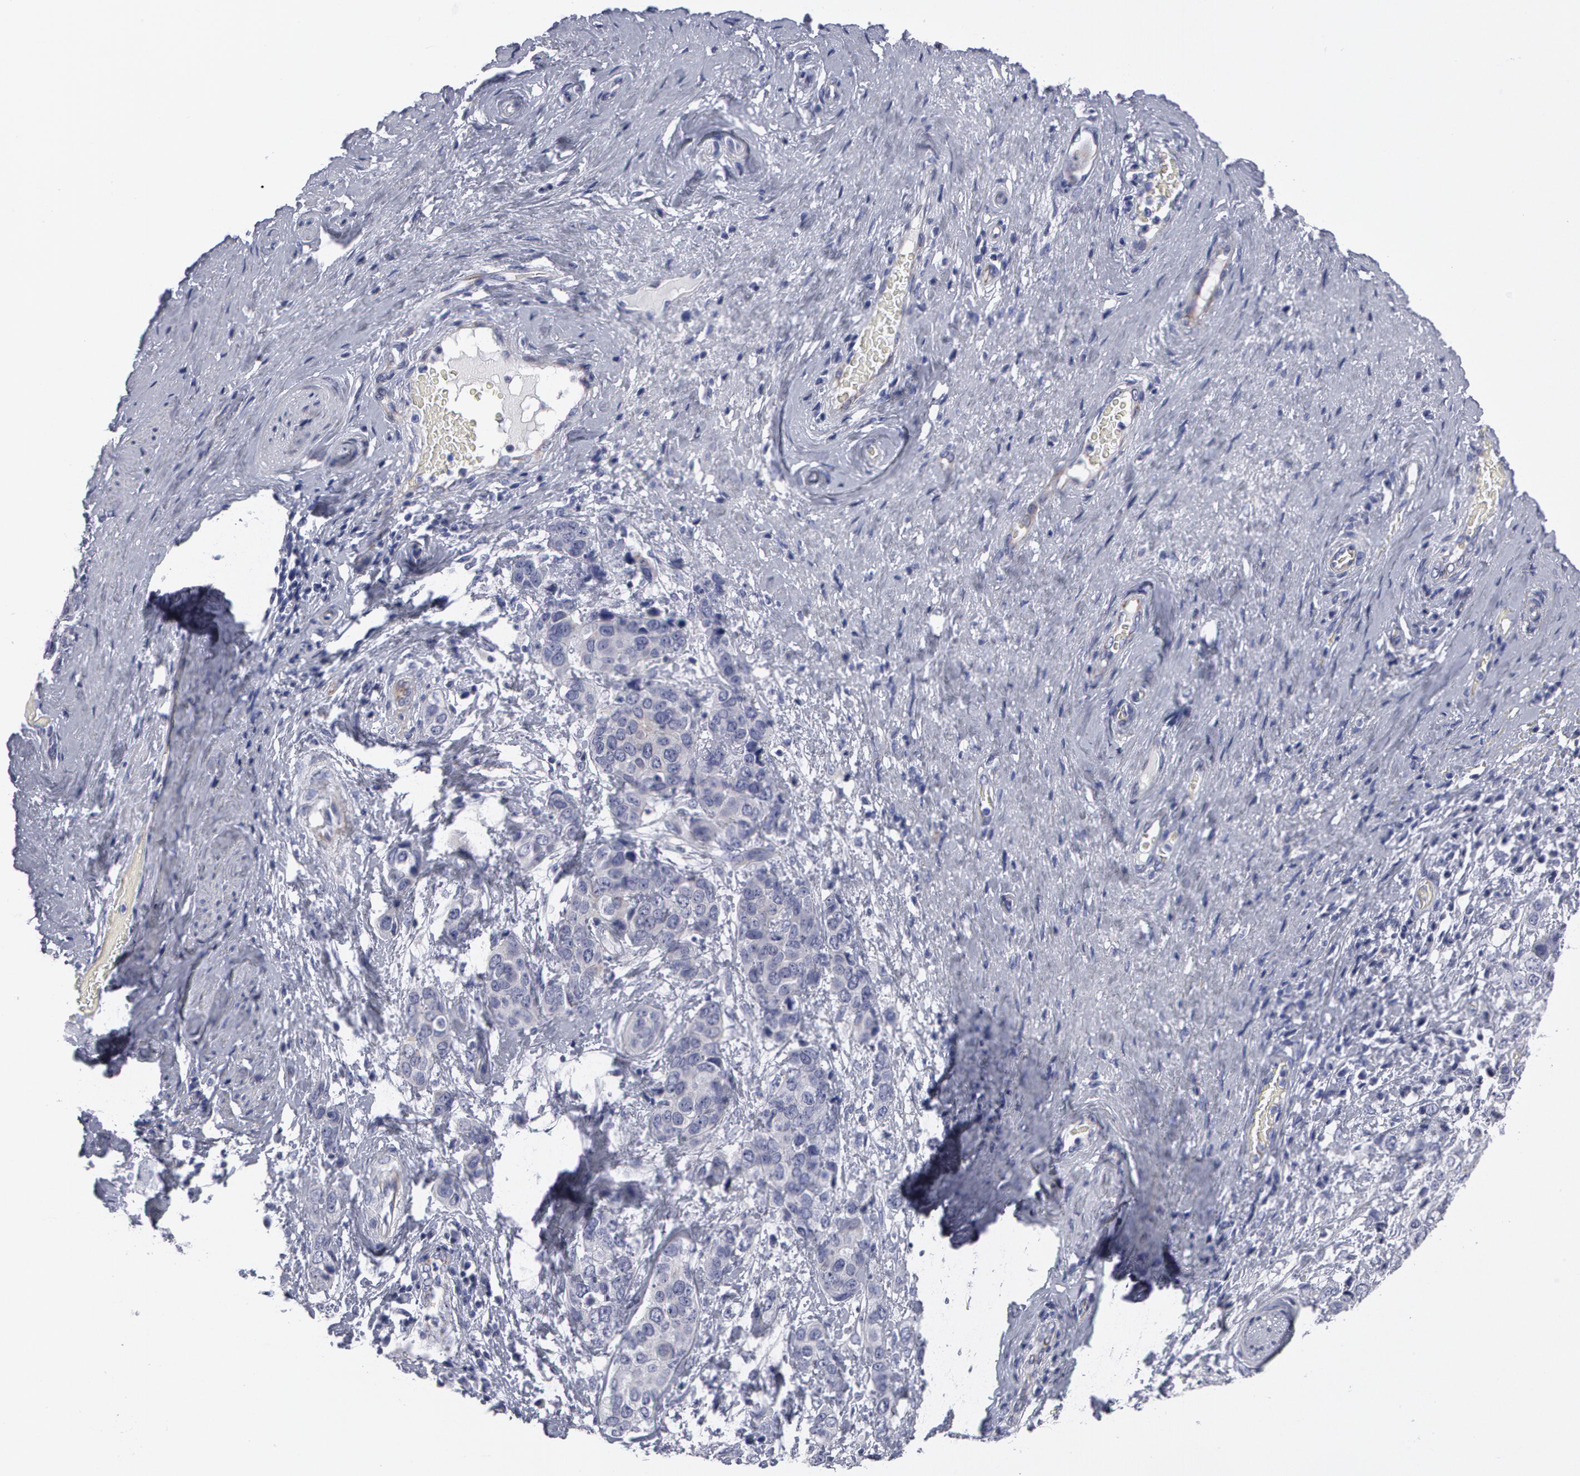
{"staining": {"intensity": "negative", "quantity": "none", "location": "none"}, "tissue": "cervical cancer", "cell_type": "Tumor cells", "image_type": "cancer", "snomed": [{"axis": "morphology", "description": "Squamous cell carcinoma, NOS"}, {"axis": "topography", "description": "Cervix"}], "caption": "Tumor cells show no significant expression in cervical cancer.", "gene": "SMC1B", "patient": {"sex": "female", "age": 54}}